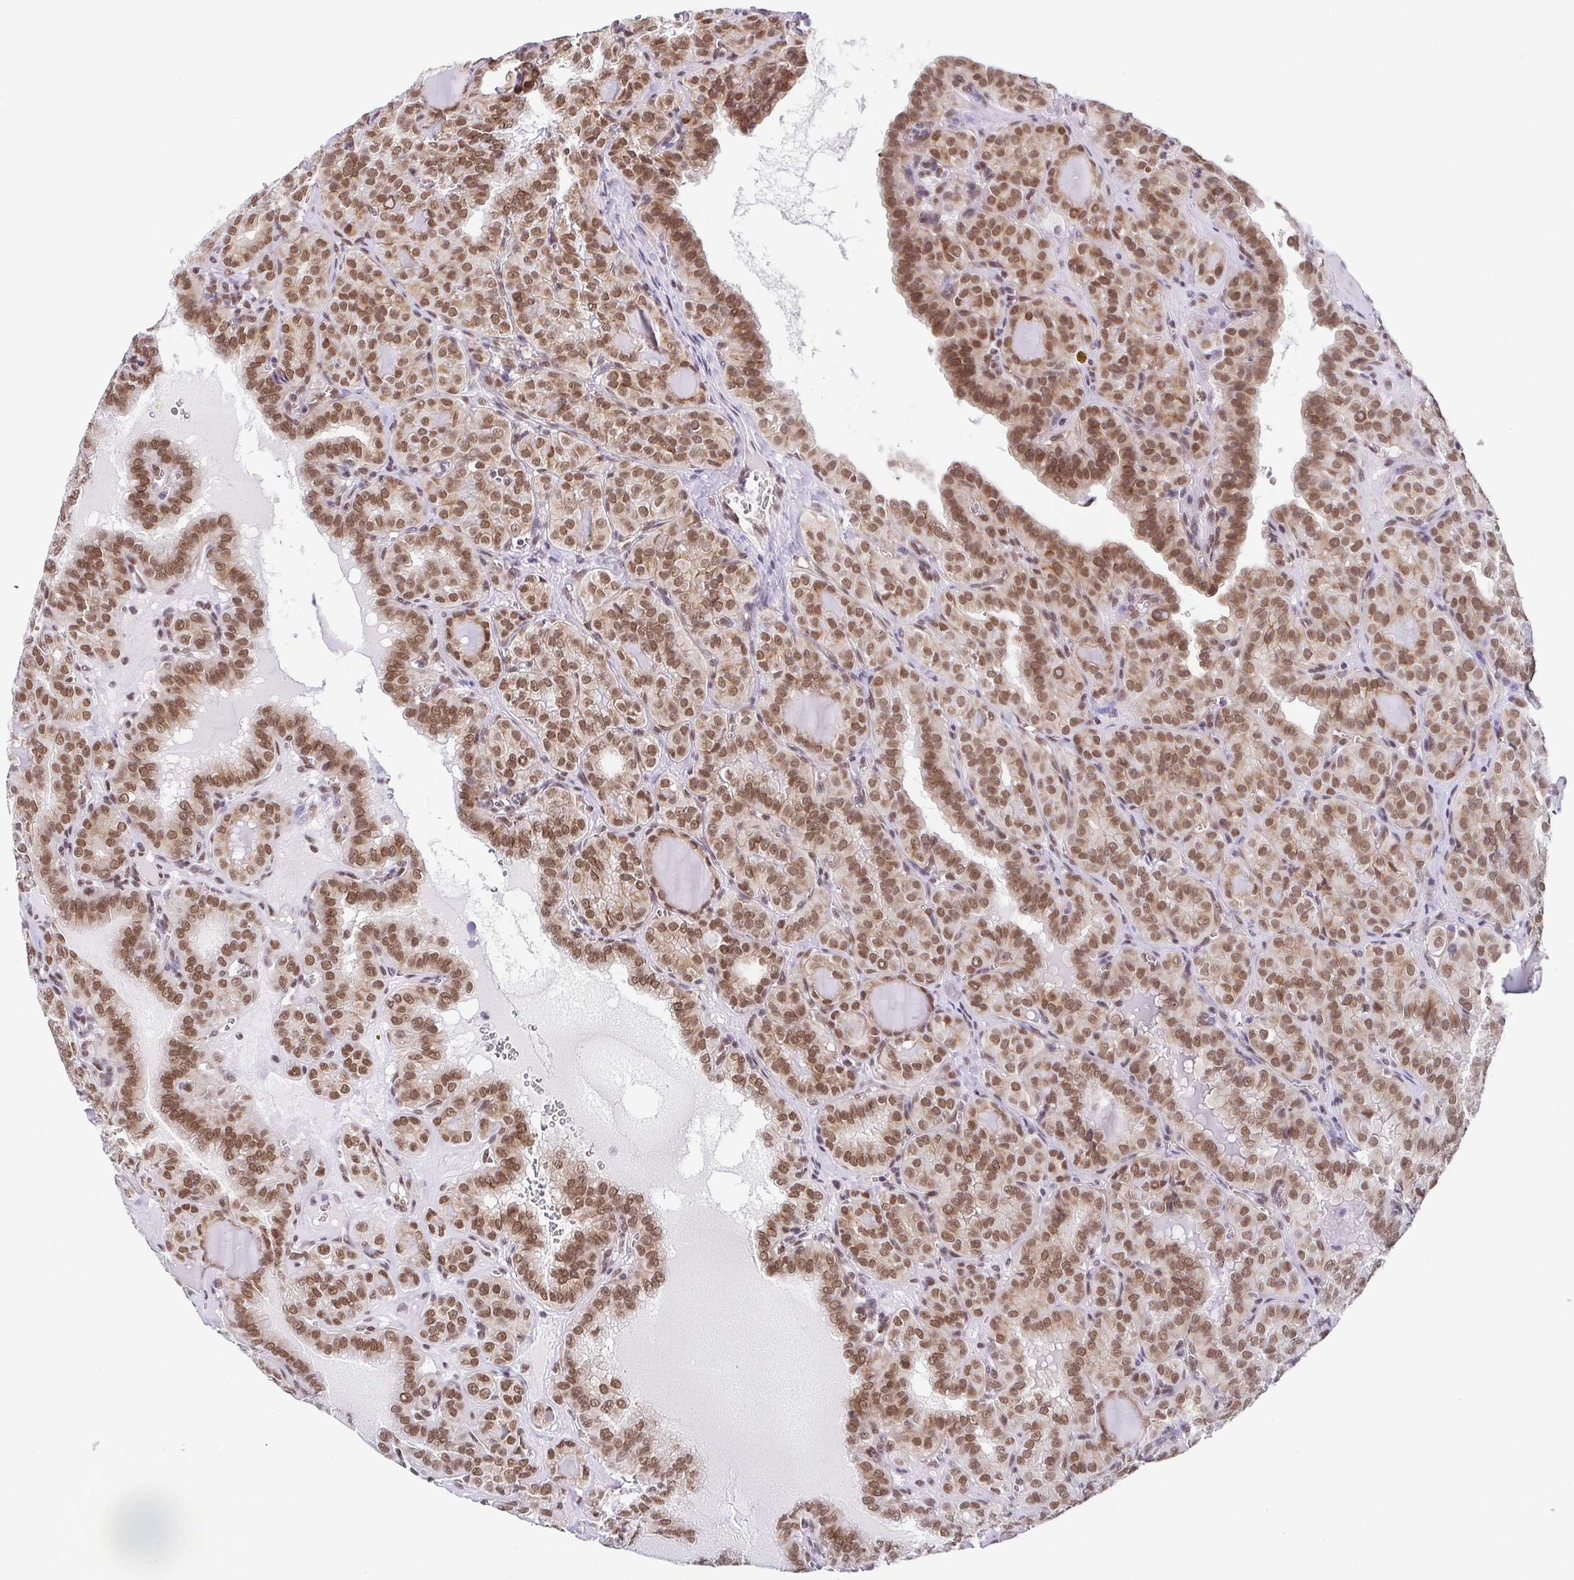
{"staining": {"intensity": "moderate", "quantity": ">75%", "location": "nuclear"}, "tissue": "thyroid cancer", "cell_type": "Tumor cells", "image_type": "cancer", "snomed": [{"axis": "morphology", "description": "Papillary adenocarcinoma, NOS"}, {"axis": "topography", "description": "Thyroid gland"}], "caption": "Papillary adenocarcinoma (thyroid) stained with immunohistochemistry (IHC) displays moderate nuclear expression in approximately >75% of tumor cells.", "gene": "SLC7A10", "patient": {"sex": "female", "age": 41}}